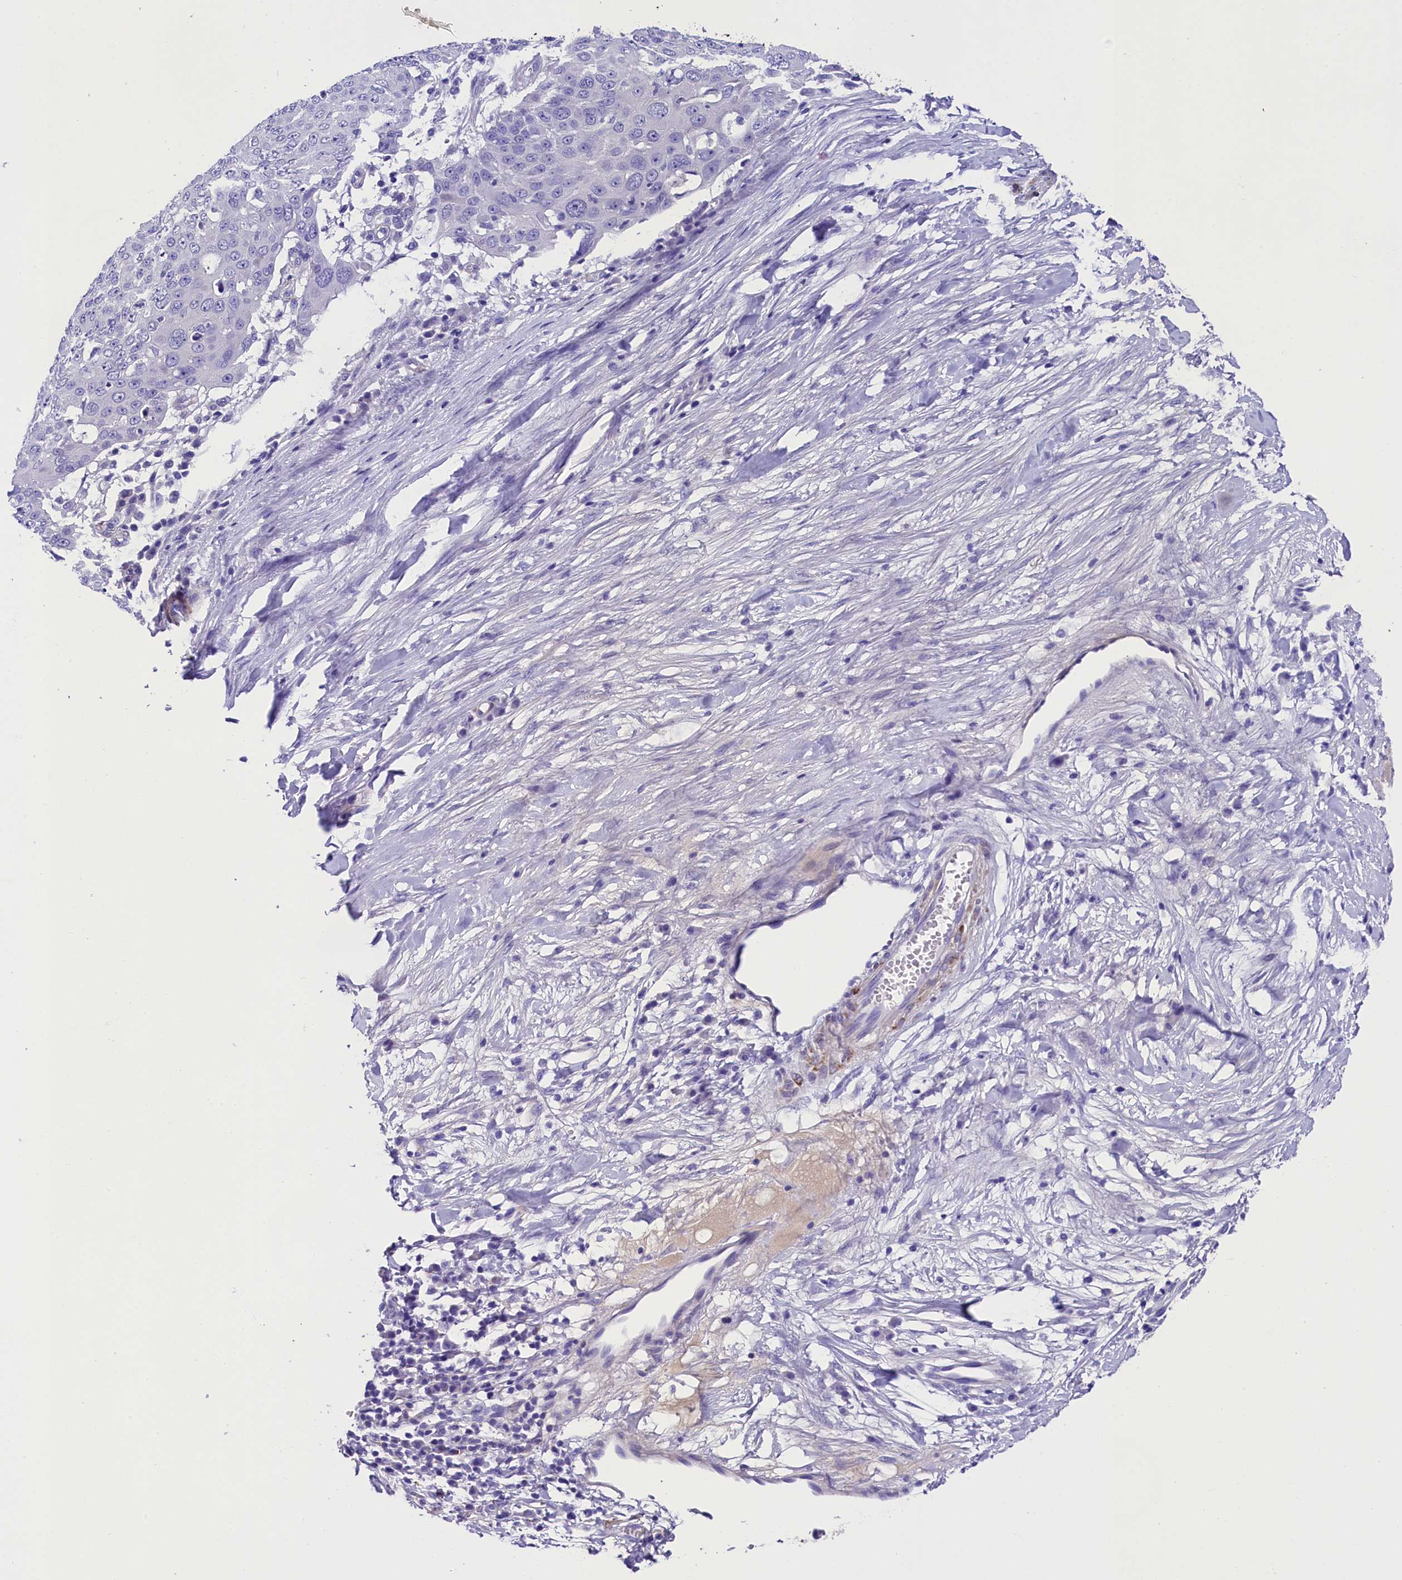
{"staining": {"intensity": "negative", "quantity": "none", "location": "none"}, "tissue": "skin cancer", "cell_type": "Tumor cells", "image_type": "cancer", "snomed": [{"axis": "morphology", "description": "Squamous cell carcinoma, NOS"}, {"axis": "topography", "description": "Skin"}], "caption": "Squamous cell carcinoma (skin) was stained to show a protein in brown. There is no significant positivity in tumor cells. The staining is performed using DAB brown chromogen with nuclei counter-stained in using hematoxylin.", "gene": "SOD3", "patient": {"sex": "male", "age": 71}}